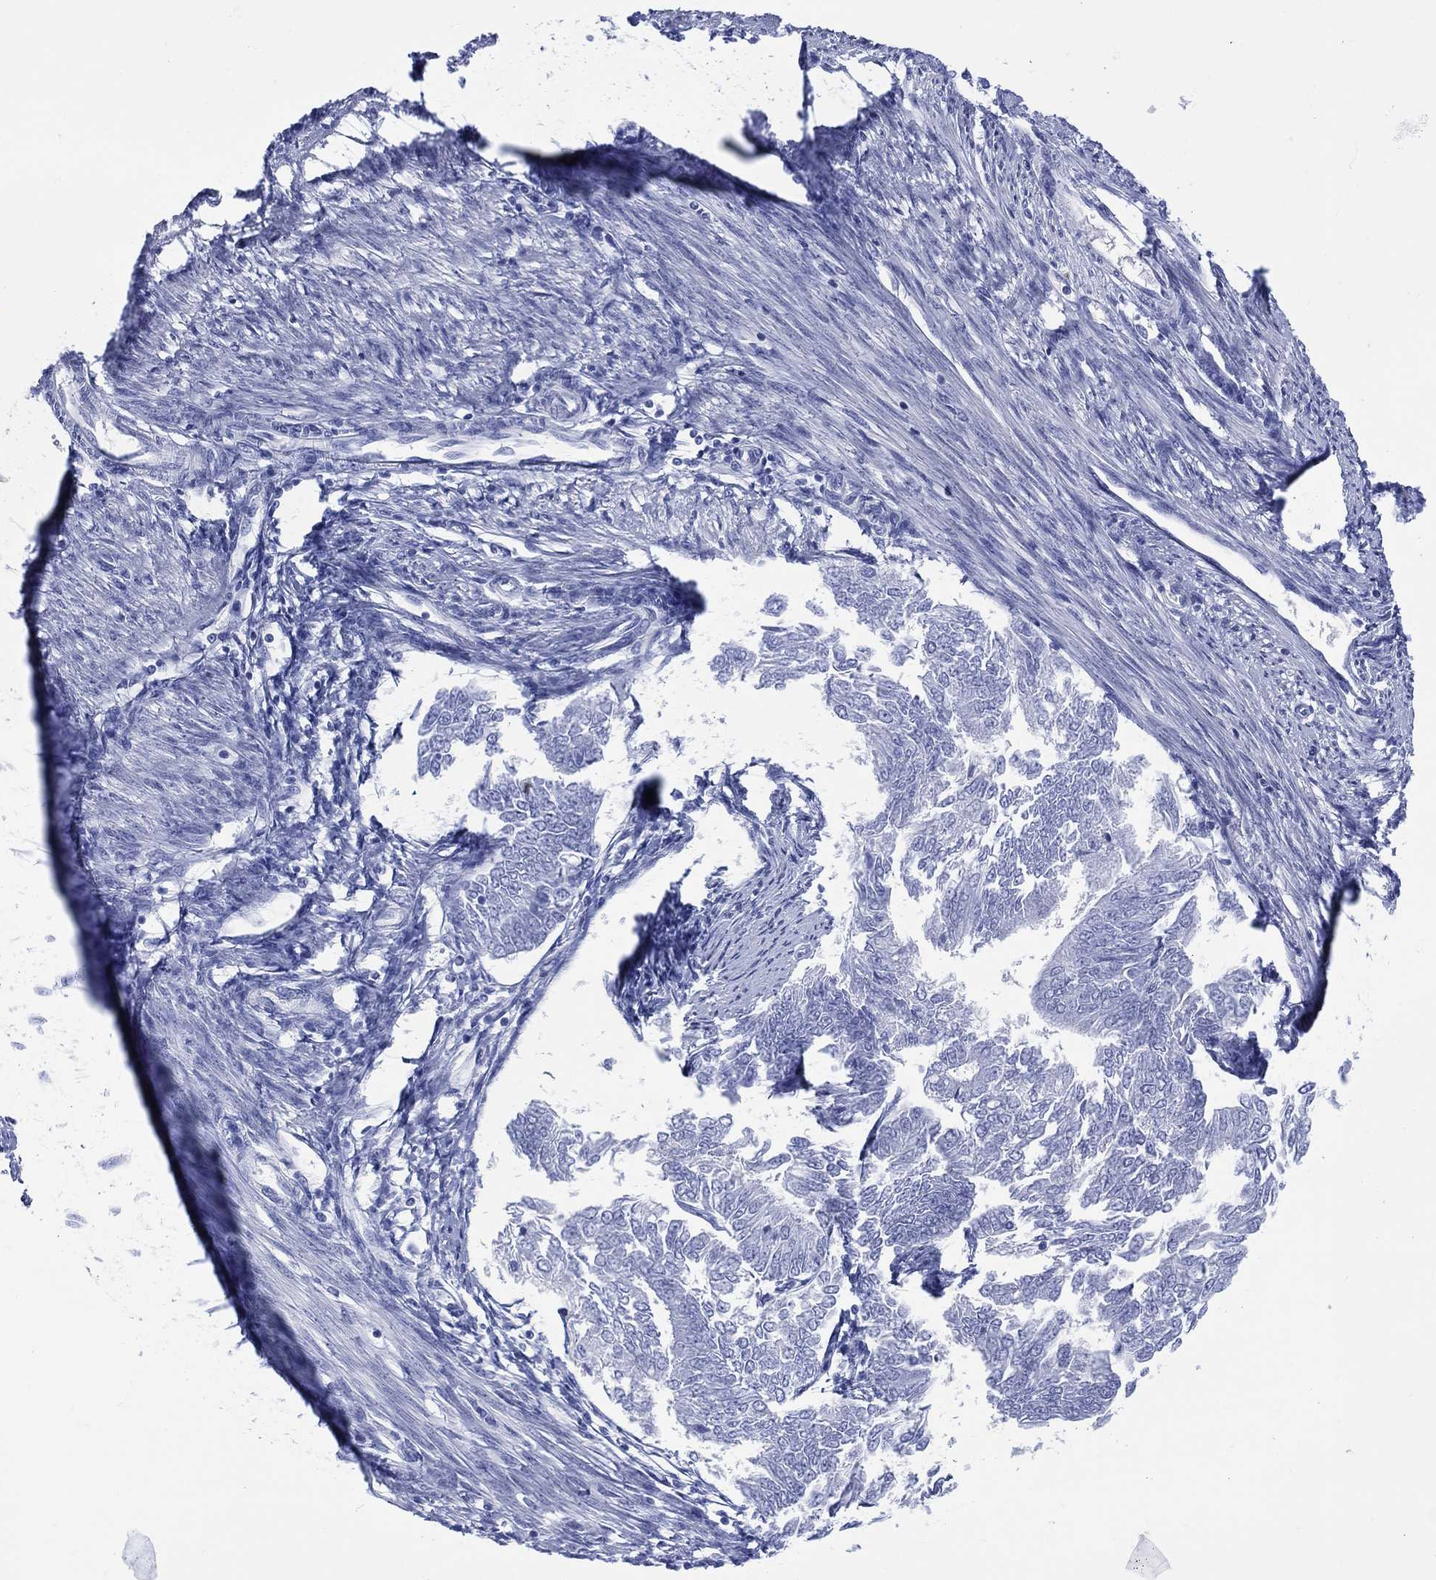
{"staining": {"intensity": "negative", "quantity": "none", "location": "none"}, "tissue": "endometrial cancer", "cell_type": "Tumor cells", "image_type": "cancer", "snomed": [{"axis": "morphology", "description": "Adenocarcinoma, NOS"}, {"axis": "topography", "description": "Endometrium"}], "caption": "Immunohistochemistry (IHC) of human endometrial cancer reveals no staining in tumor cells.", "gene": "LRRD1", "patient": {"sex": "female", "age": 58}}